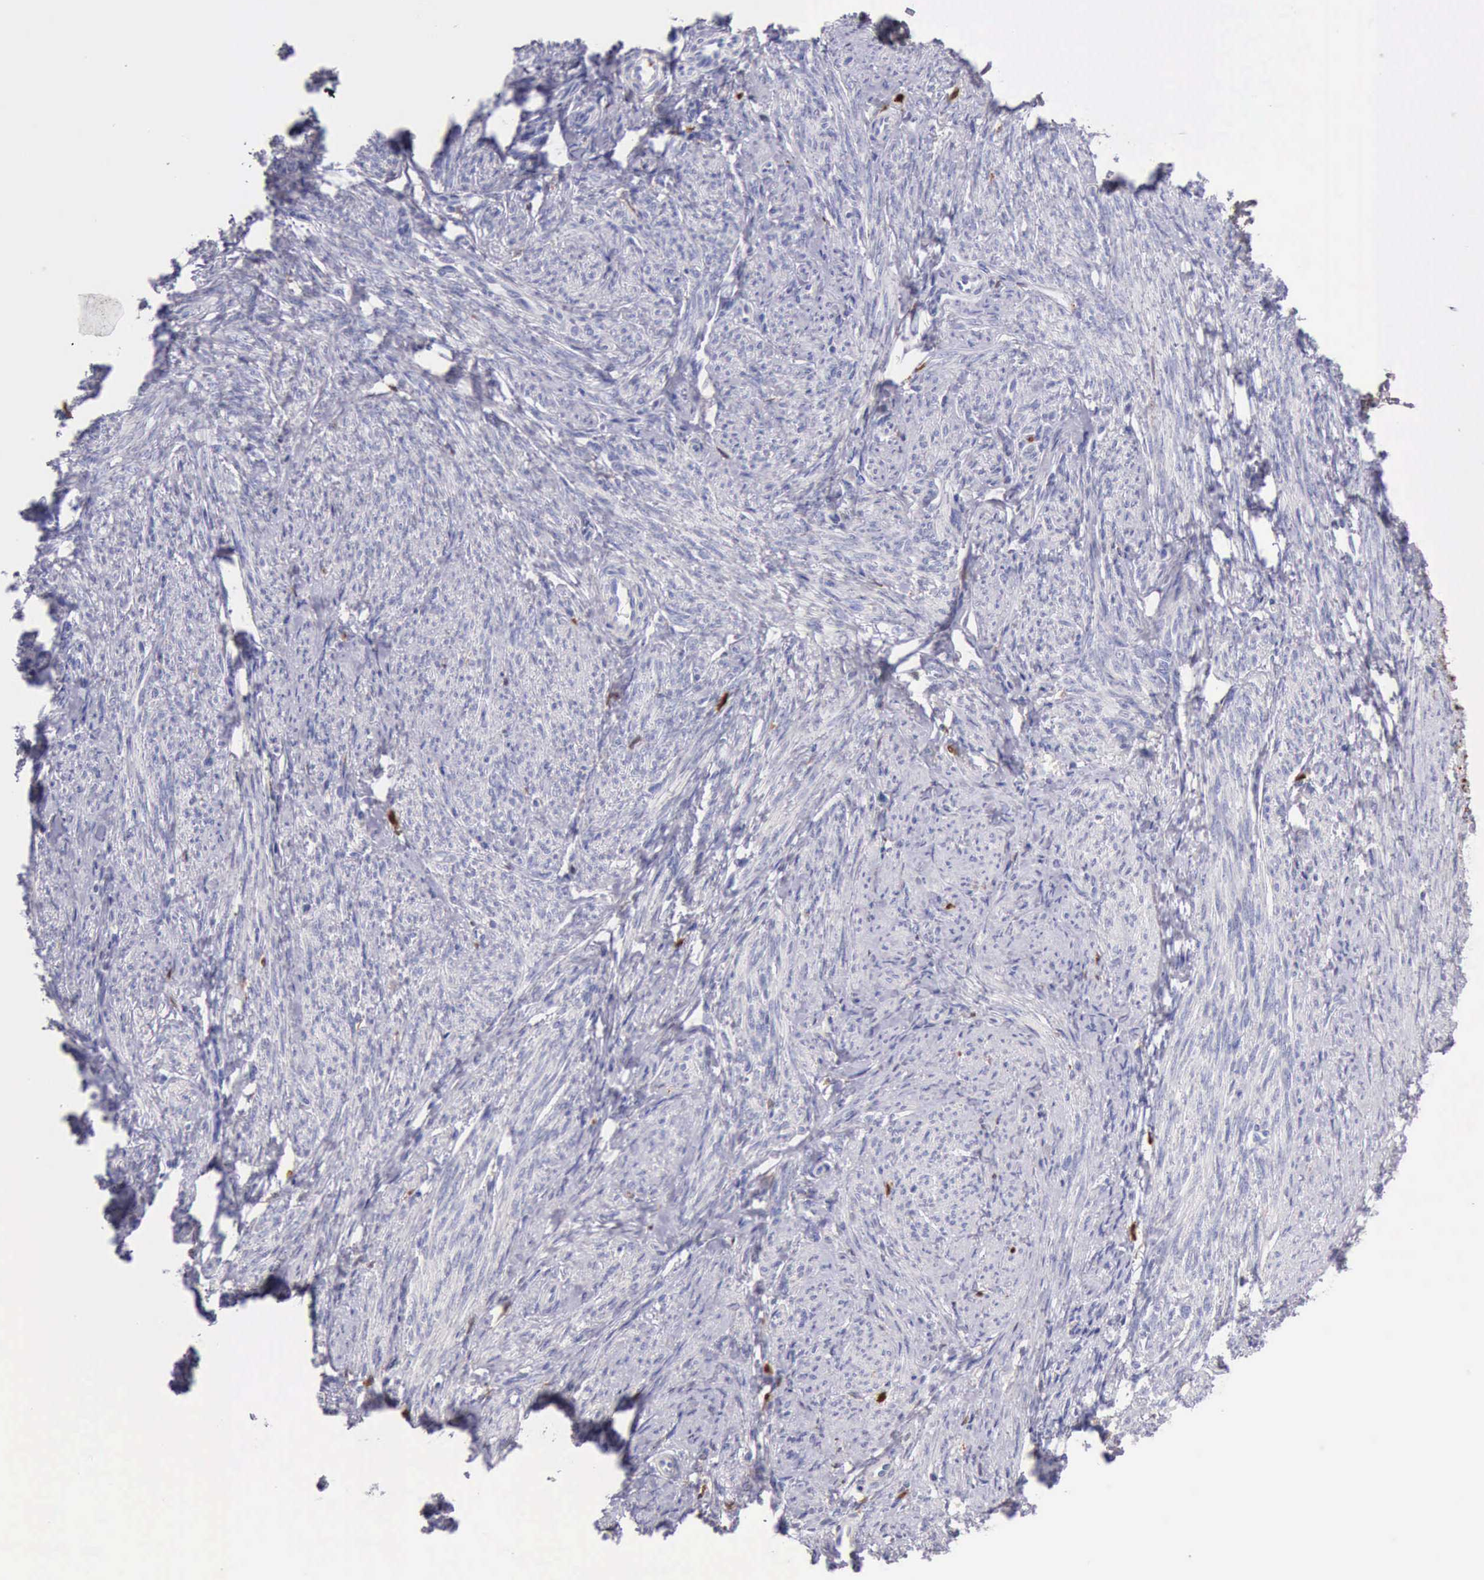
{"staining": {"intensity": "negative", "quantity": "none", "location": "none"}, "tissue": "smooth muscle", "cell_type": "Smooth muscle cells", "image_type": "normal", "snomed": [{"axis": "morphology", "description": "Normal tissue, NOS"}, {"axis": "topography", "description": "Smooth muscle"}, {"axis": "topography", "description": "Cervix"}], "caption": "Image shows no significant protein positivity in smooth muscle cells of normal smooth muscle.", "gene": "CSTA", "patient": {"sex": "female", "age": 70}}